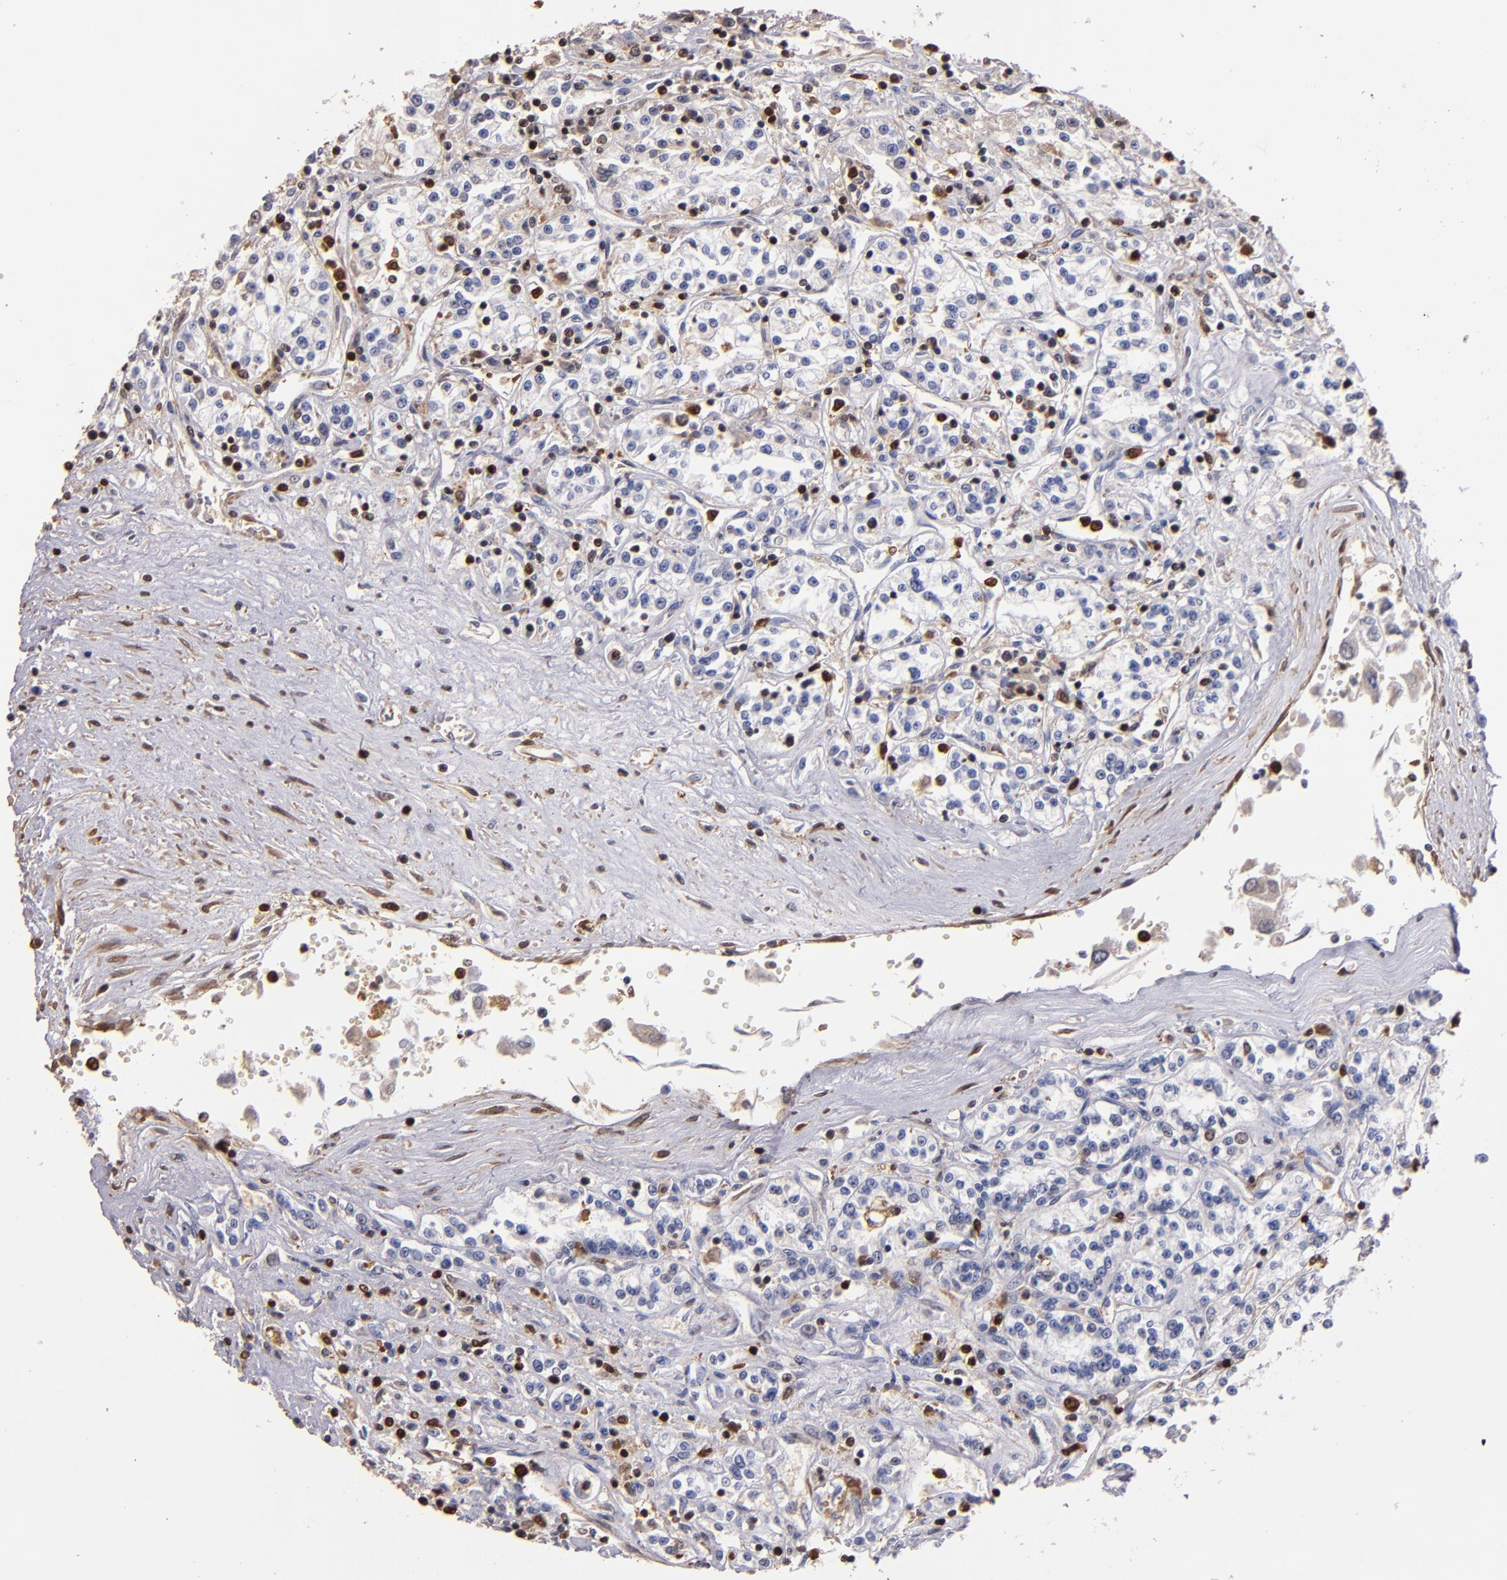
{"staining": {"intensity": "negative", "quantity": "none", "location": "none"}, "tissue": "renal cancer", "cell_type": "Tumor cells", "image_type": "cancer", "snomed": [{"axis": "morphology", "description": "Adenocarcinoma, NOS"}, {"axis": "topography", "description": "Kidney"}], "caption": "High power microscopy photomicrograph of an IHC photomicrograph of adenocarcinoma (renal), revealing no significant expression in tumor cells.", "gene": "S100A4", "patient": {"sex": "female", "age": 76}}